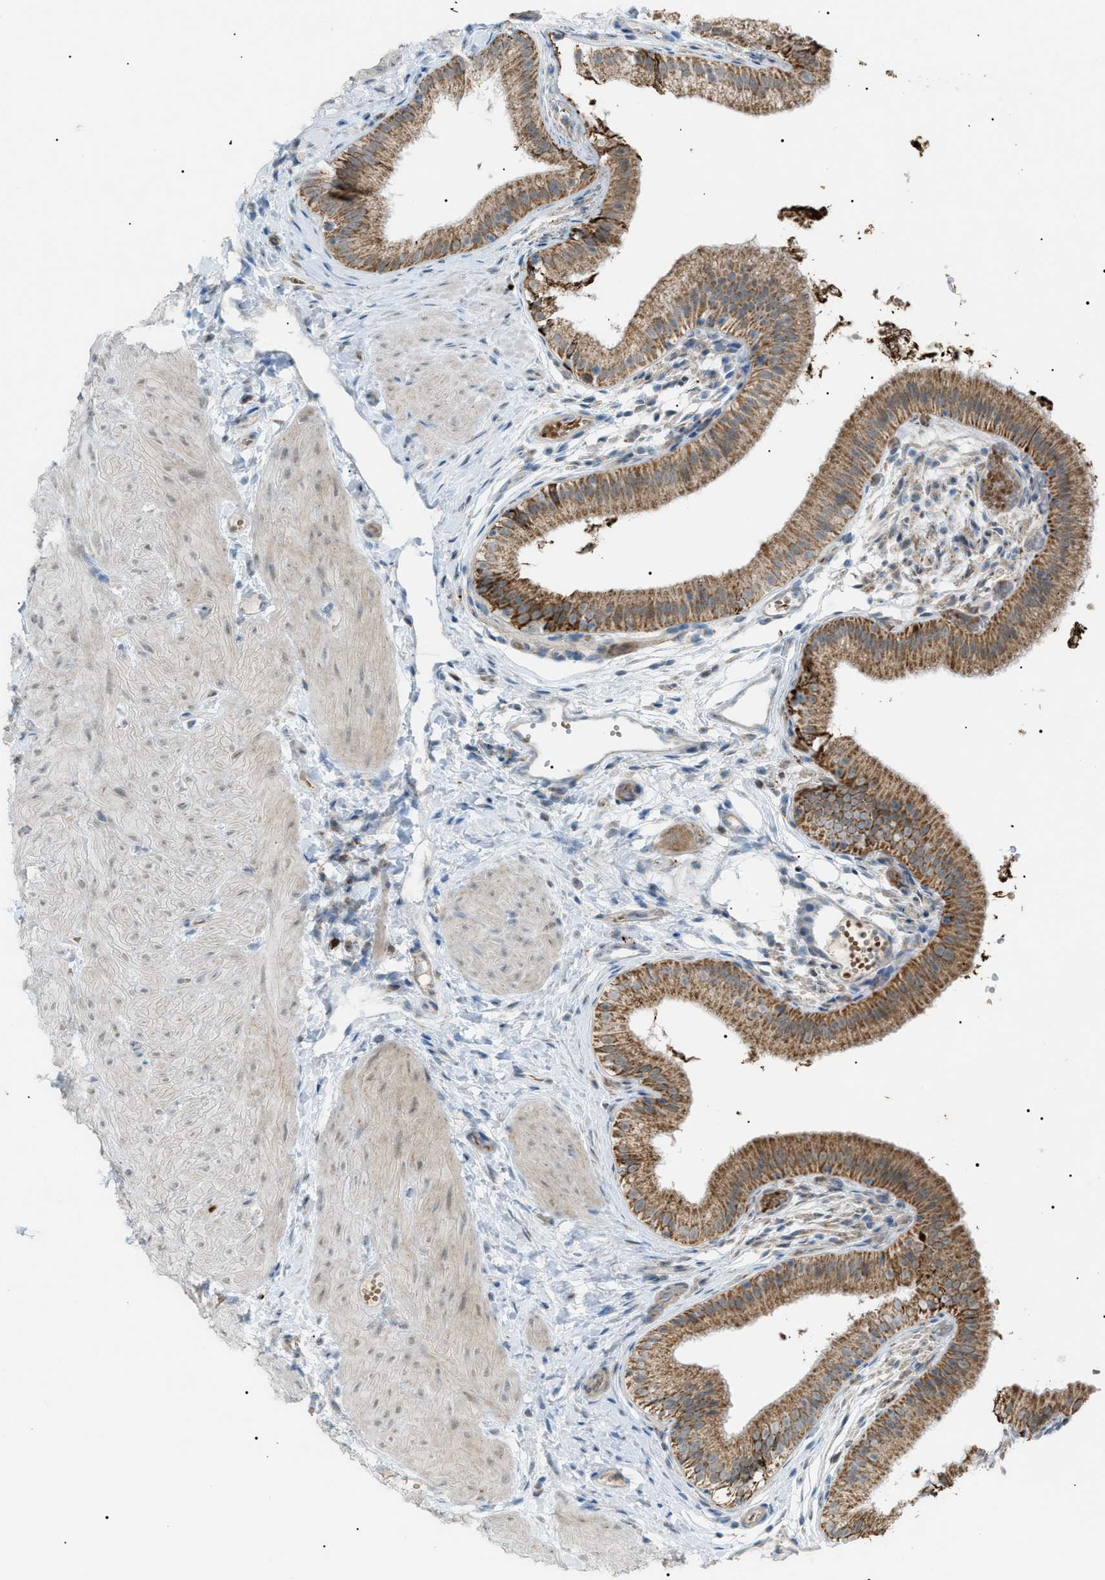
{"staining": {"intensity": "moderate", "quantity": ">75%", "location": "cytoplasmic/membranous"}, "tissue": "gallbladder", "cell_type": "Glandular cells", "image_type": "normal", "snomed": [{"axis": "morphology", "description": "Normal tissue, NOS"}, {"axis": "topography", "description": "Gallbladder"}], "caption": "Glandular cells demonstrate moderate cytoplasmic/membranous positivity in about >75% of cells in normal gallbladder. Immunohistochemistry (ihc) stains the protein of interest in brown and the nuclei are stained blue.", "gene": "ZNF516", "patient": {"sex": "female", "age": 26}}